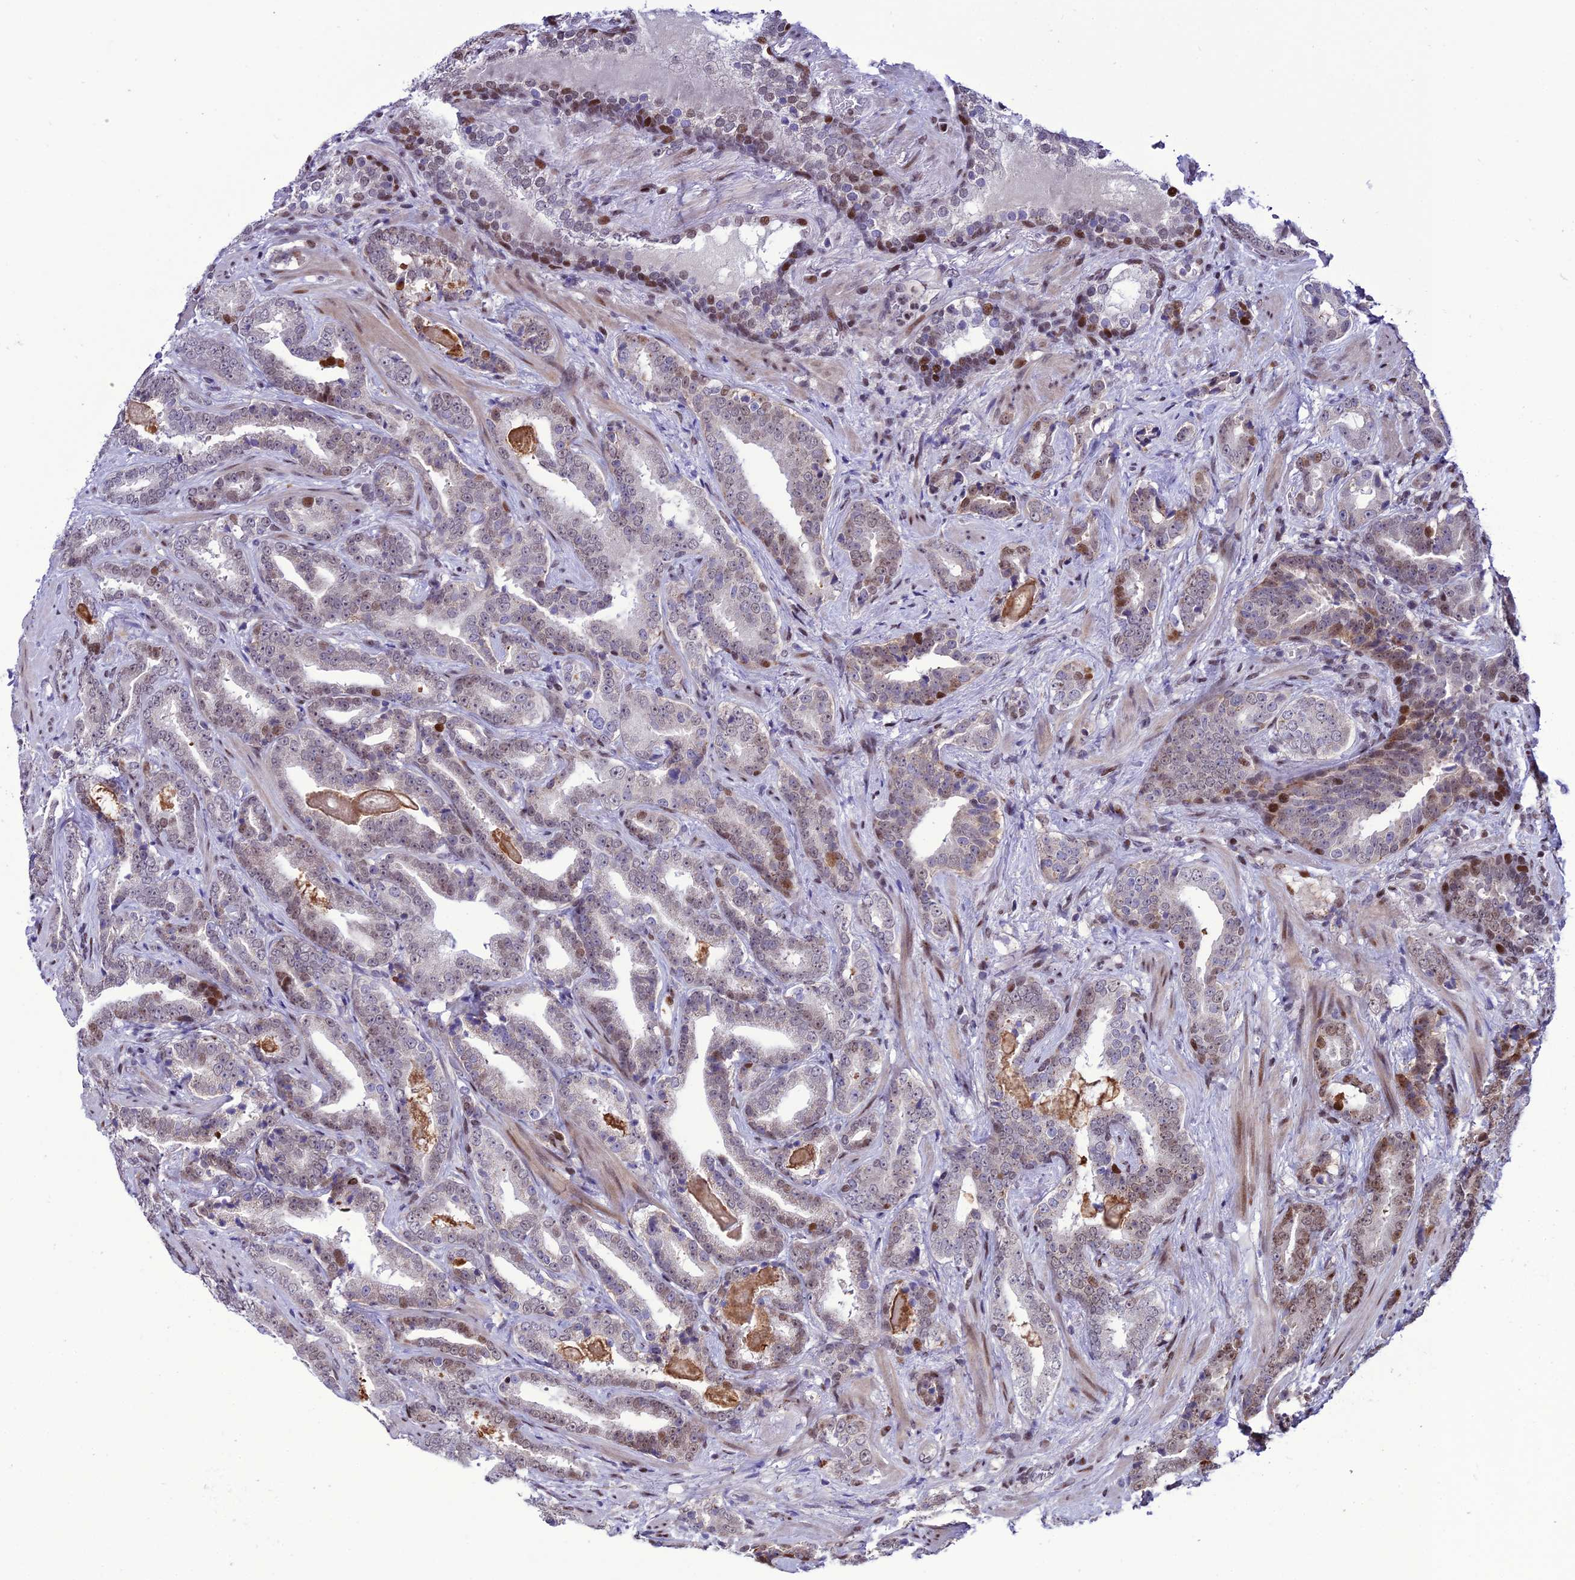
{"staining": {"intensity": "weak", "quantity": "<25%", "location": "nuclear"}, "tissue": "prostate cancer", "cell_type": "Tumor cells", "image_type": "cancer", "snomed": [{"axis": "morphology", "description": "Adenocarcinoma, Low grade"}, {"axis": "topography", "description": "Prostate"}], "caption": "Tumor cells show no significant protein expression in prostate cancer (adenocarcinoma (low-grade)).", "gene": "ZNF707", "patient": {"sex": "male", "age": 58}}